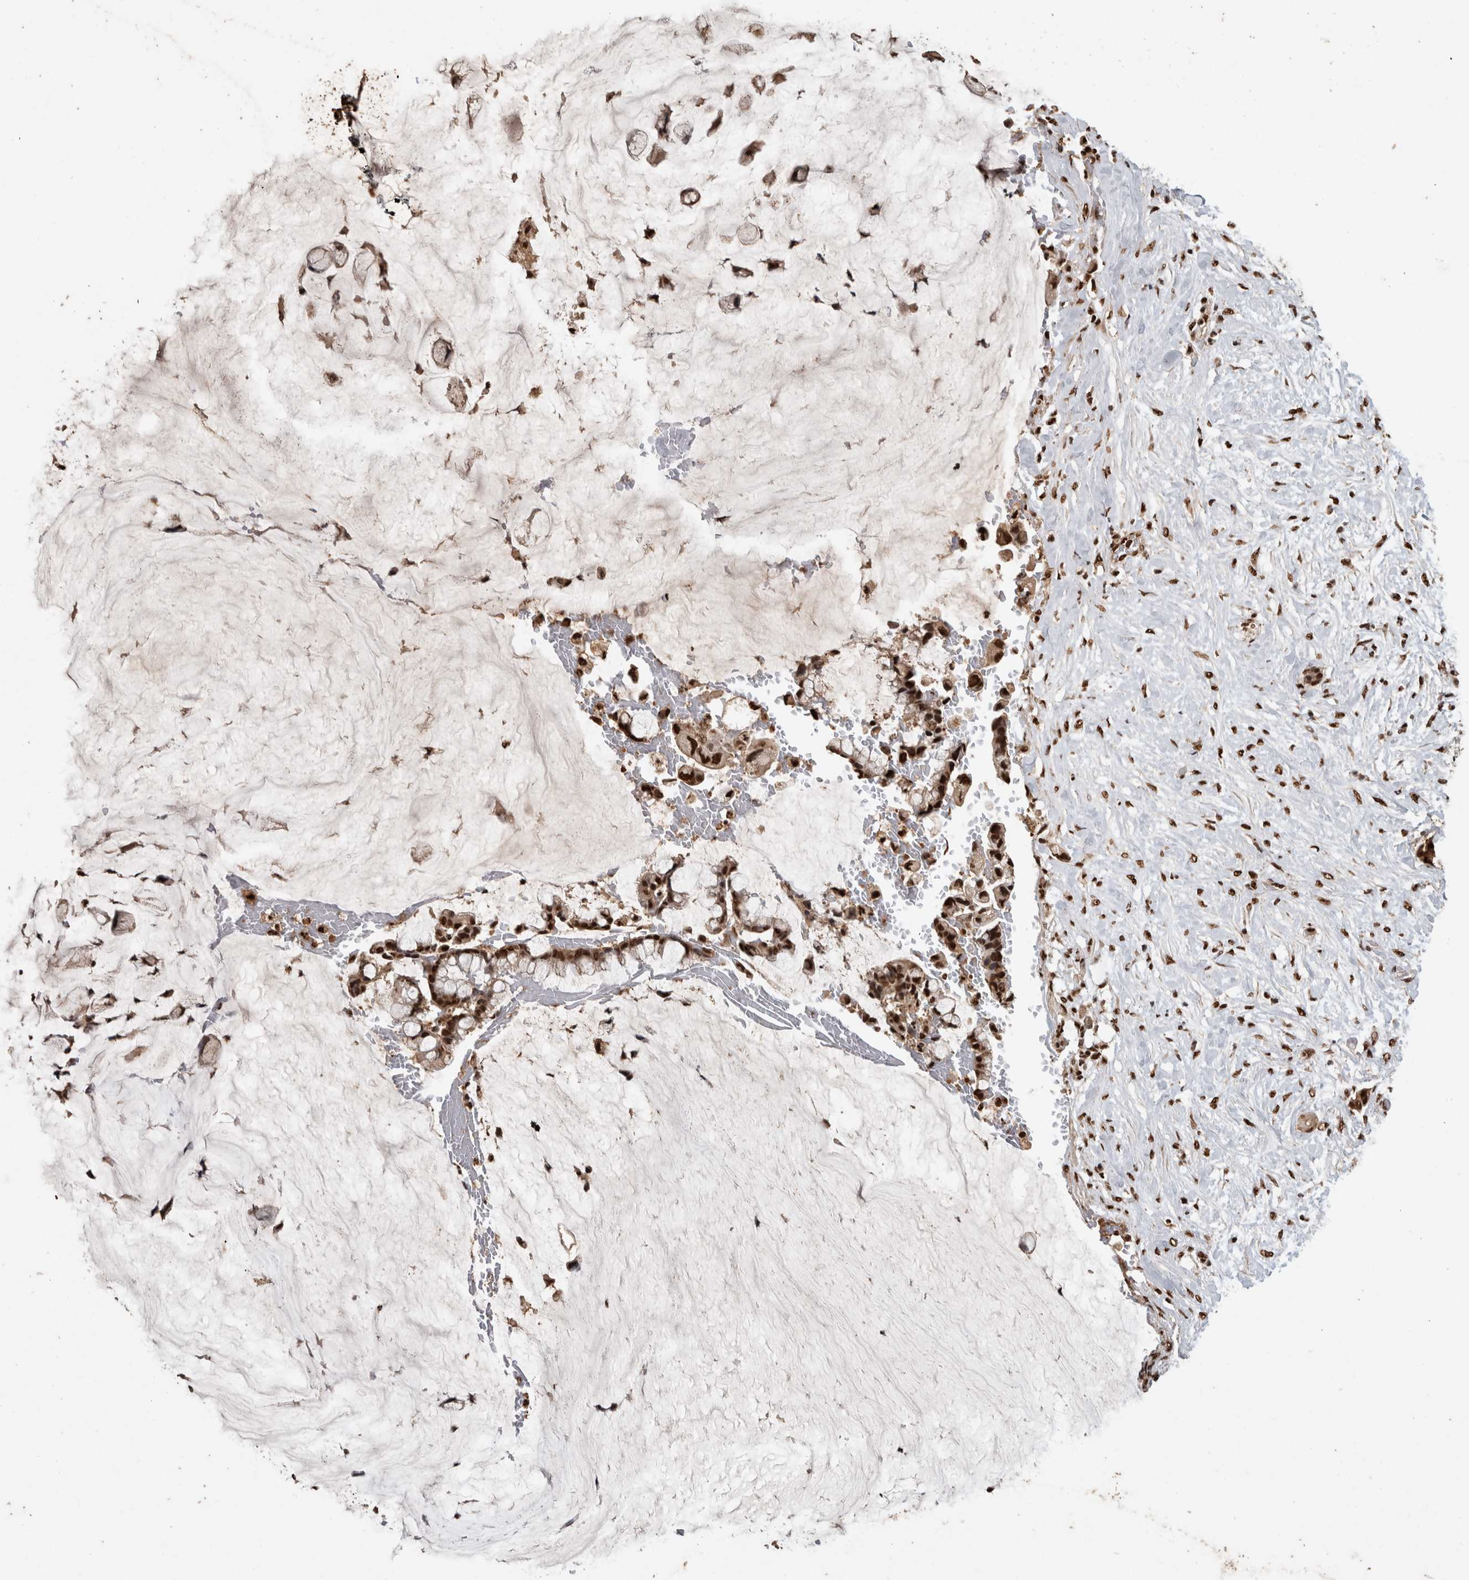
{"staining": {"intensity": "strong", "quantity": ">75%", "location": "nuclear"}, "tissue": "pancreatic cancer", "cell_type": "Tumor cells", "image_type": "cancer", "snomed": [{"axis": "morphology", "description": "Adenocarcinoma, NOS"}, {"axis": "topography", "description": "Pancreas"}], "caption": "Immunohistochemical staining of human pancreatic cancer exhibits high levels of strong nuclear positivity in approximately >75% of tumor cells.", "gene": "RAD50", "patient": {"sex": "male", "age": 41}}